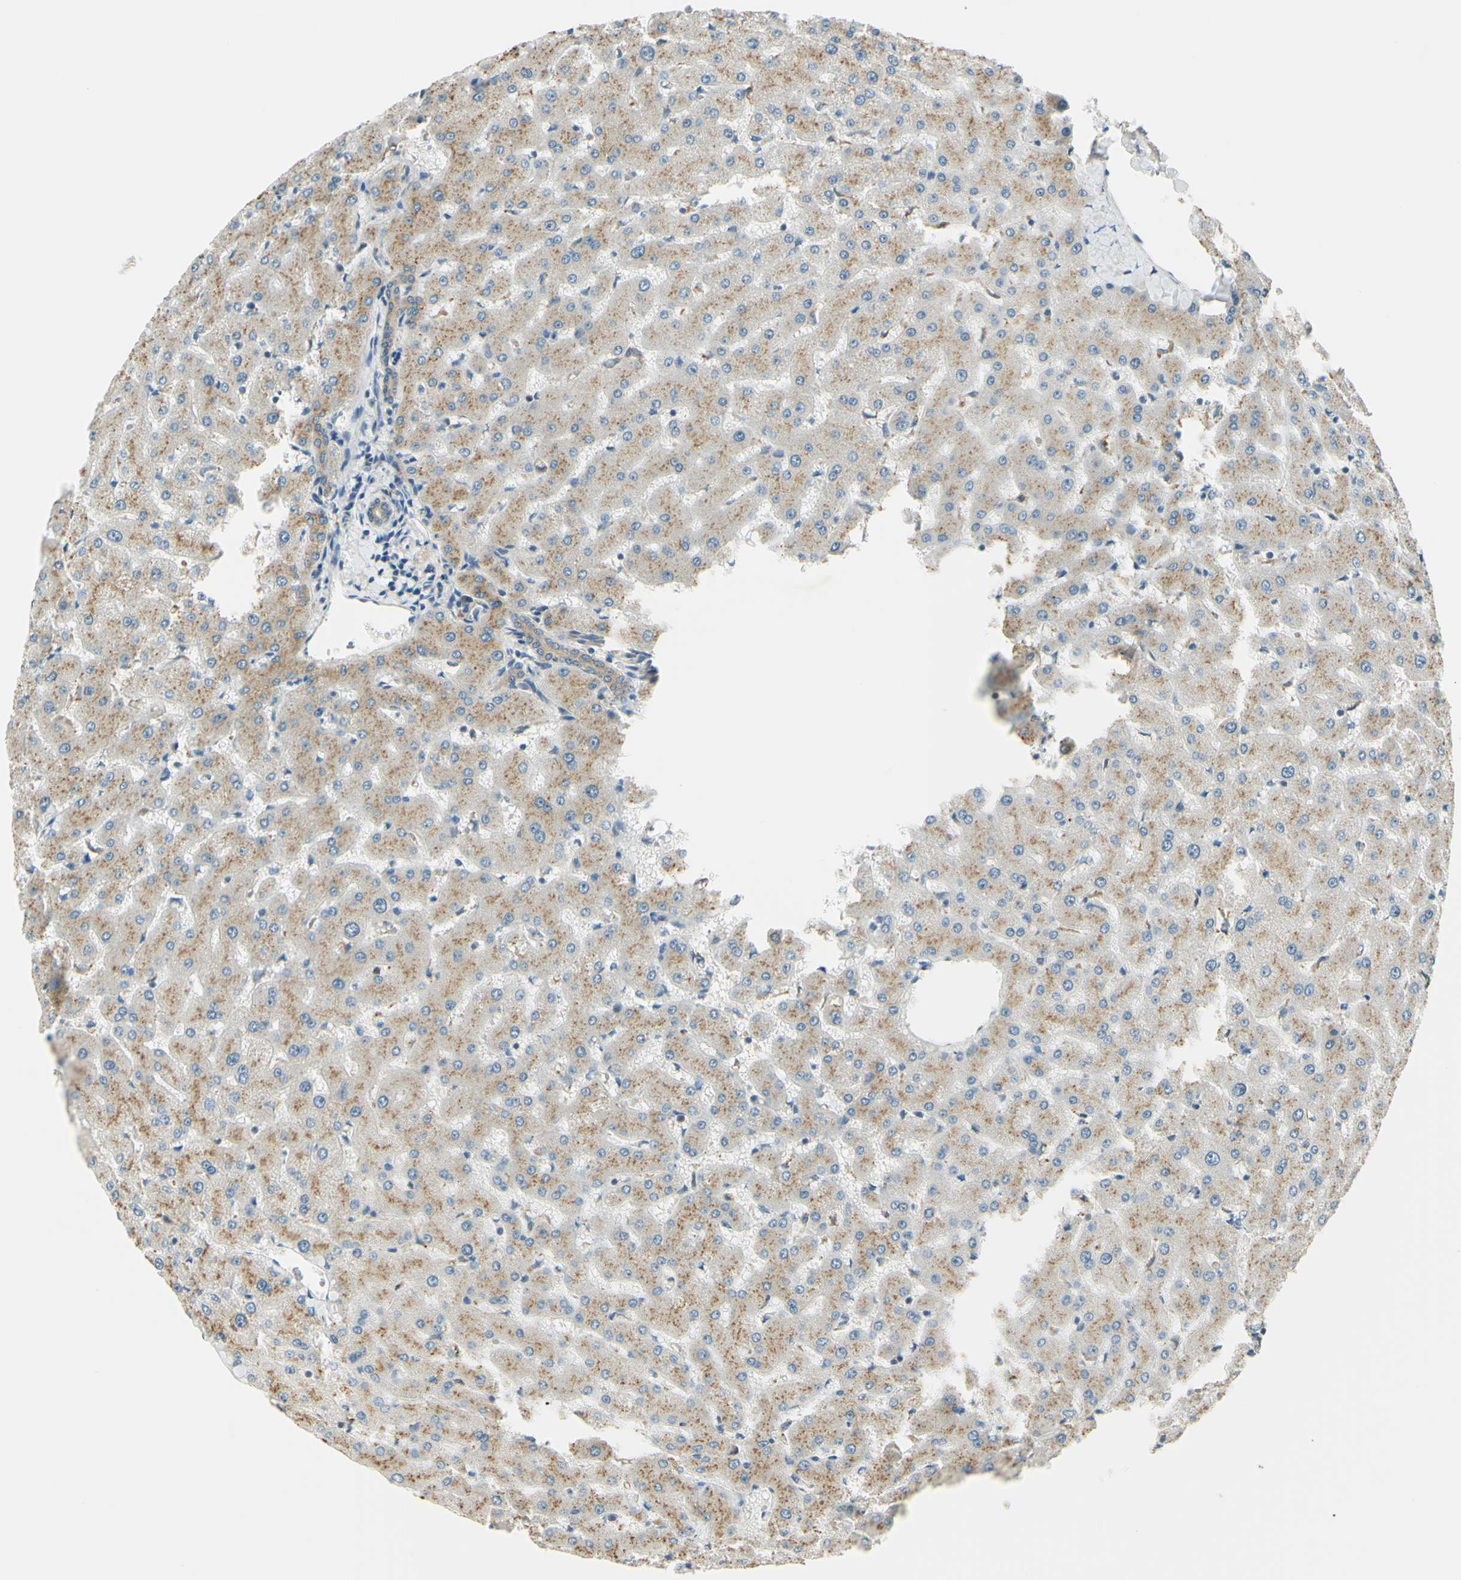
{"staining": {"intensity": "moderate", "quantity": ">75%", "location": "cytoplasmic/membranous"}, "tissue": "liver", "cell_type": "Cholangiocytes", "image_type": "normal", "snomed": [{"axis": "morphology", "description": "Normal tissue, NOS"}, {"axis": "topography", "description": "Liver"}], "caption": "Liver stained with IHC exhibits moderate cytoplasmic/membranous expression in approximately >75% of cholangiocytes.", "gene": "LAMA3", "patient": {"sex": "female", "age": 63}}